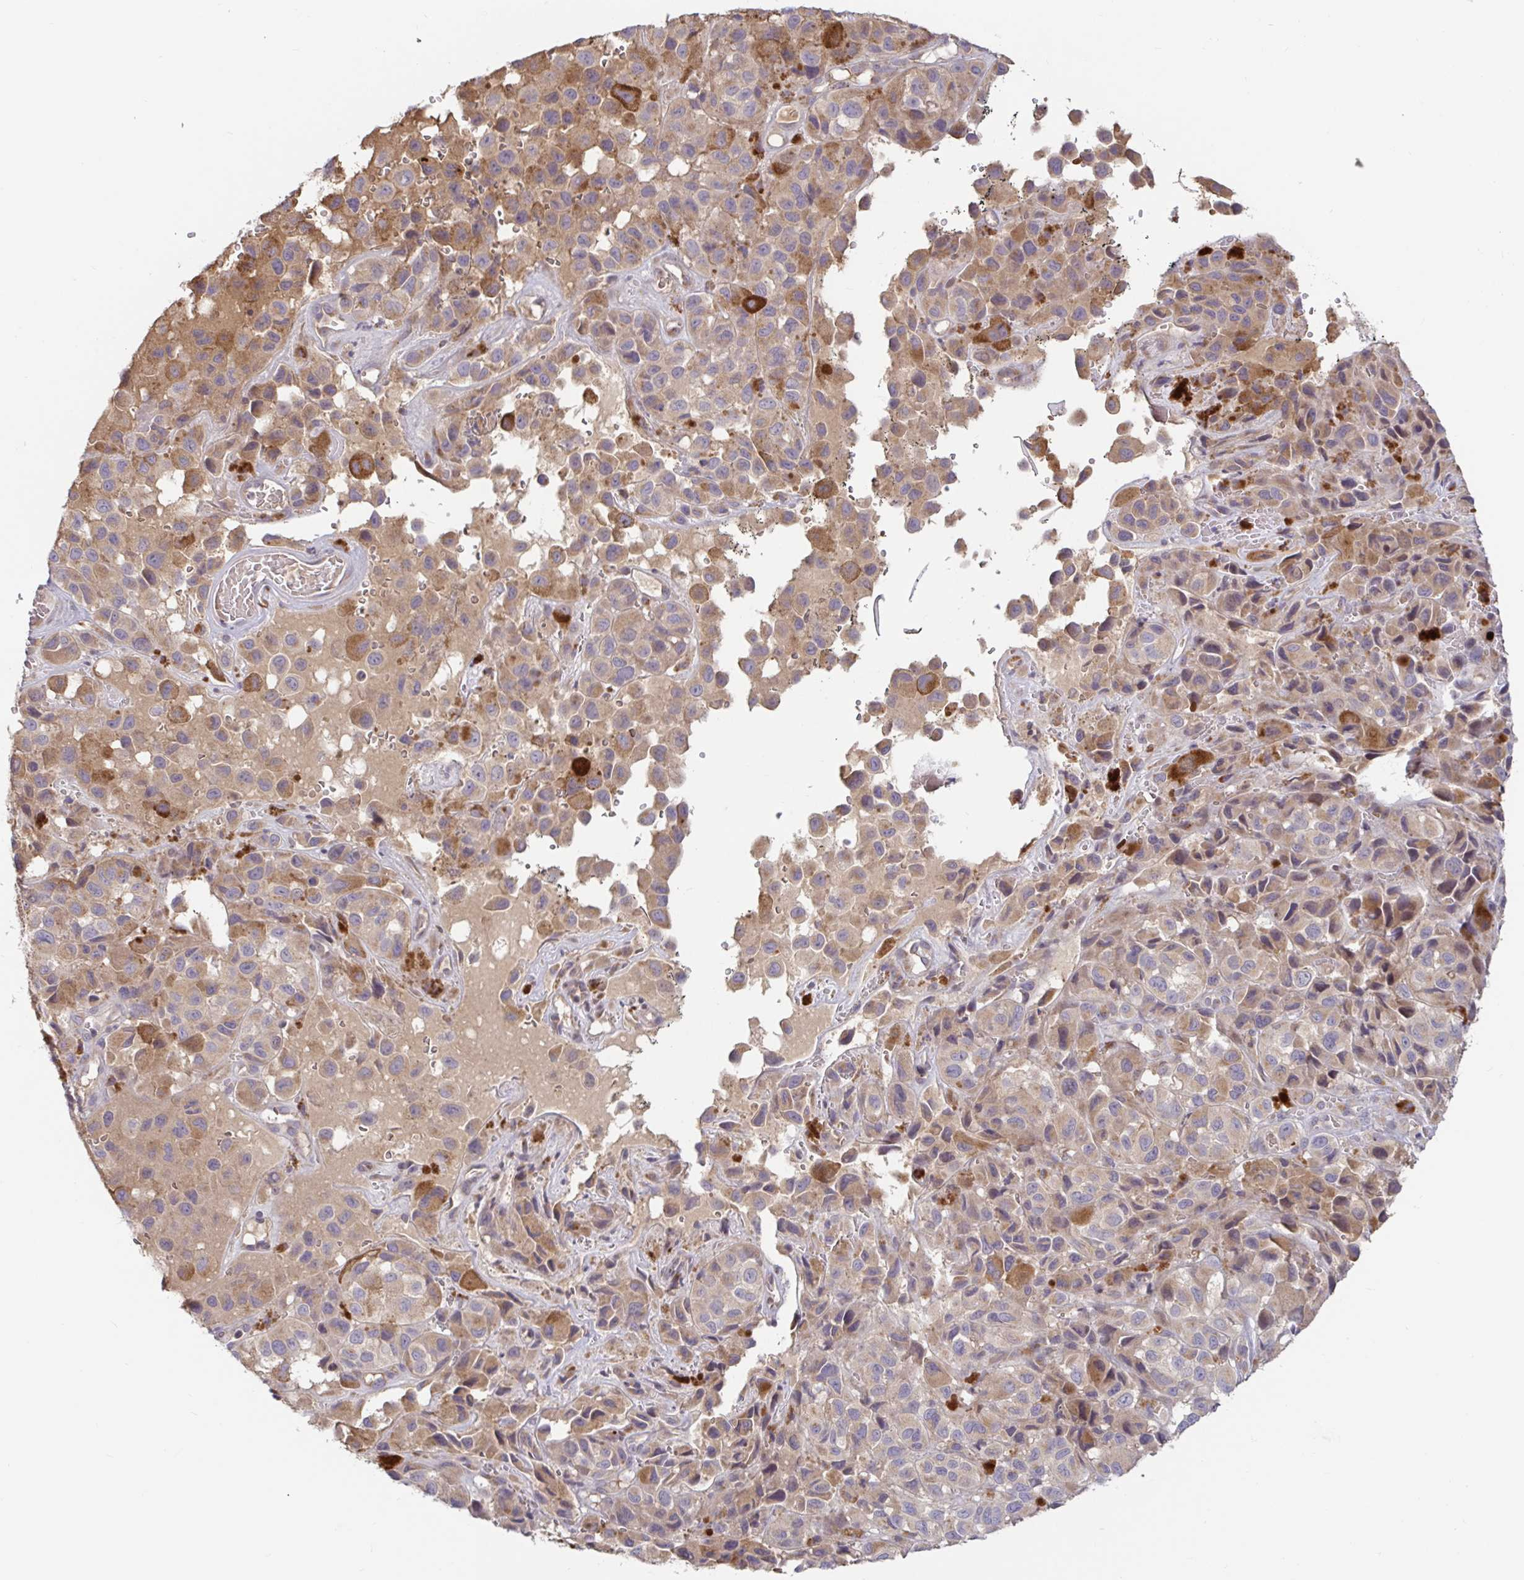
{"staining": {"intensity": "moderate", "quantity": "<25%", "location": "cytoplasmic/membranous"}, "tissue": "melanoma", "cell_type": "Tumor cells", "image_type": "cancer", "snomed": [{"axis": "morphology", "description": "Malignant melanoma, NOS"}, {"axis": "topography", "description": "Skin"}], "caption": "A high-resolution histopathology image shows immunohistochemistry staining of melanoma, which displays moderate cytoplasmic/membranous staining in about <25% of tumor cells.", "gene": "LARP1", "patient": {"sex": "male", "age": 93}}